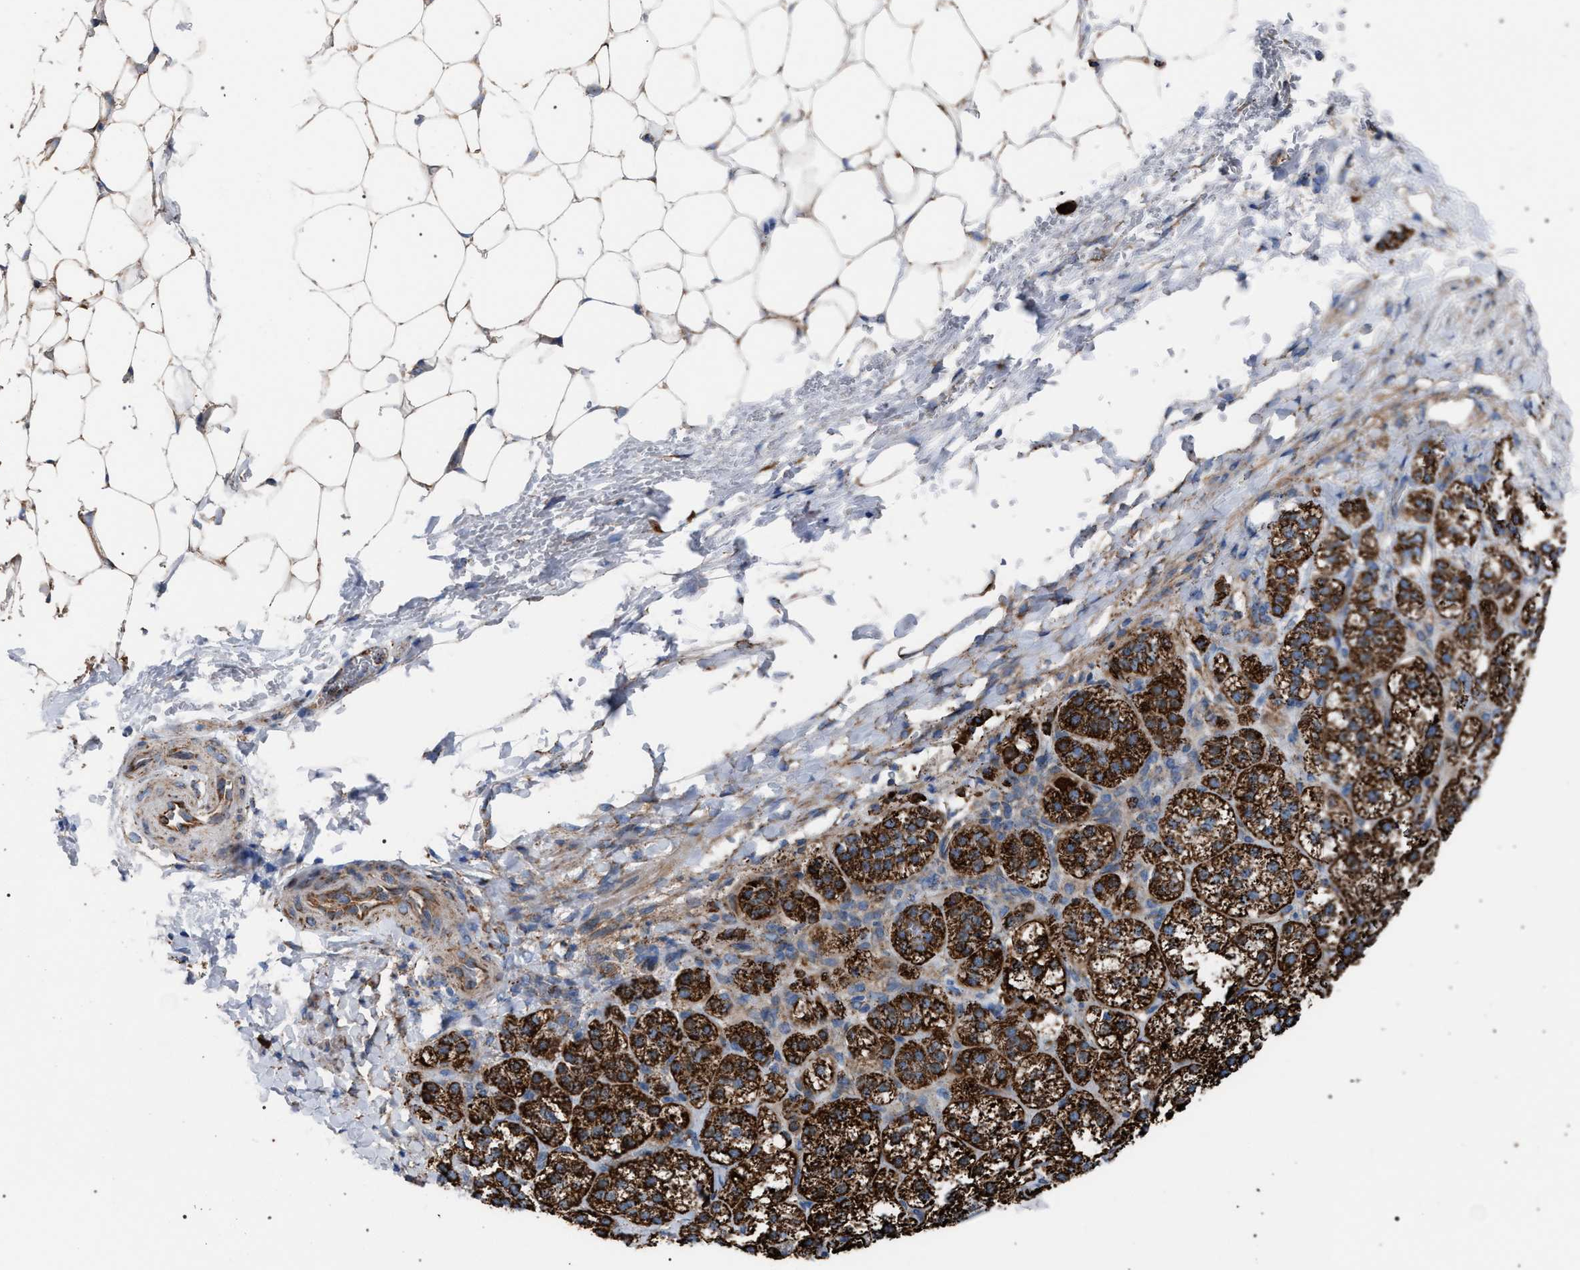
{"staining": {"intensity": "strong", "quantity": ">75%", "location": "cytoplasmic/membranous"}, "tissue": "adrenal gland", "cell_type": "Glandular cells", "image_type": "normal", "snomed": [{"axis": "morphology", "description": "Normal tissue, NOS"}, {"axis": "topography", "description": "Adrenal gland"}], "caption": "Protein analysis of unremarkable adrenal gland demonstrates strong cytoplasmic/membranous expression in approximately >75% of glandular cells.", "gene": "VPS13A", "patient": {"sex": "female", "age": 44}}